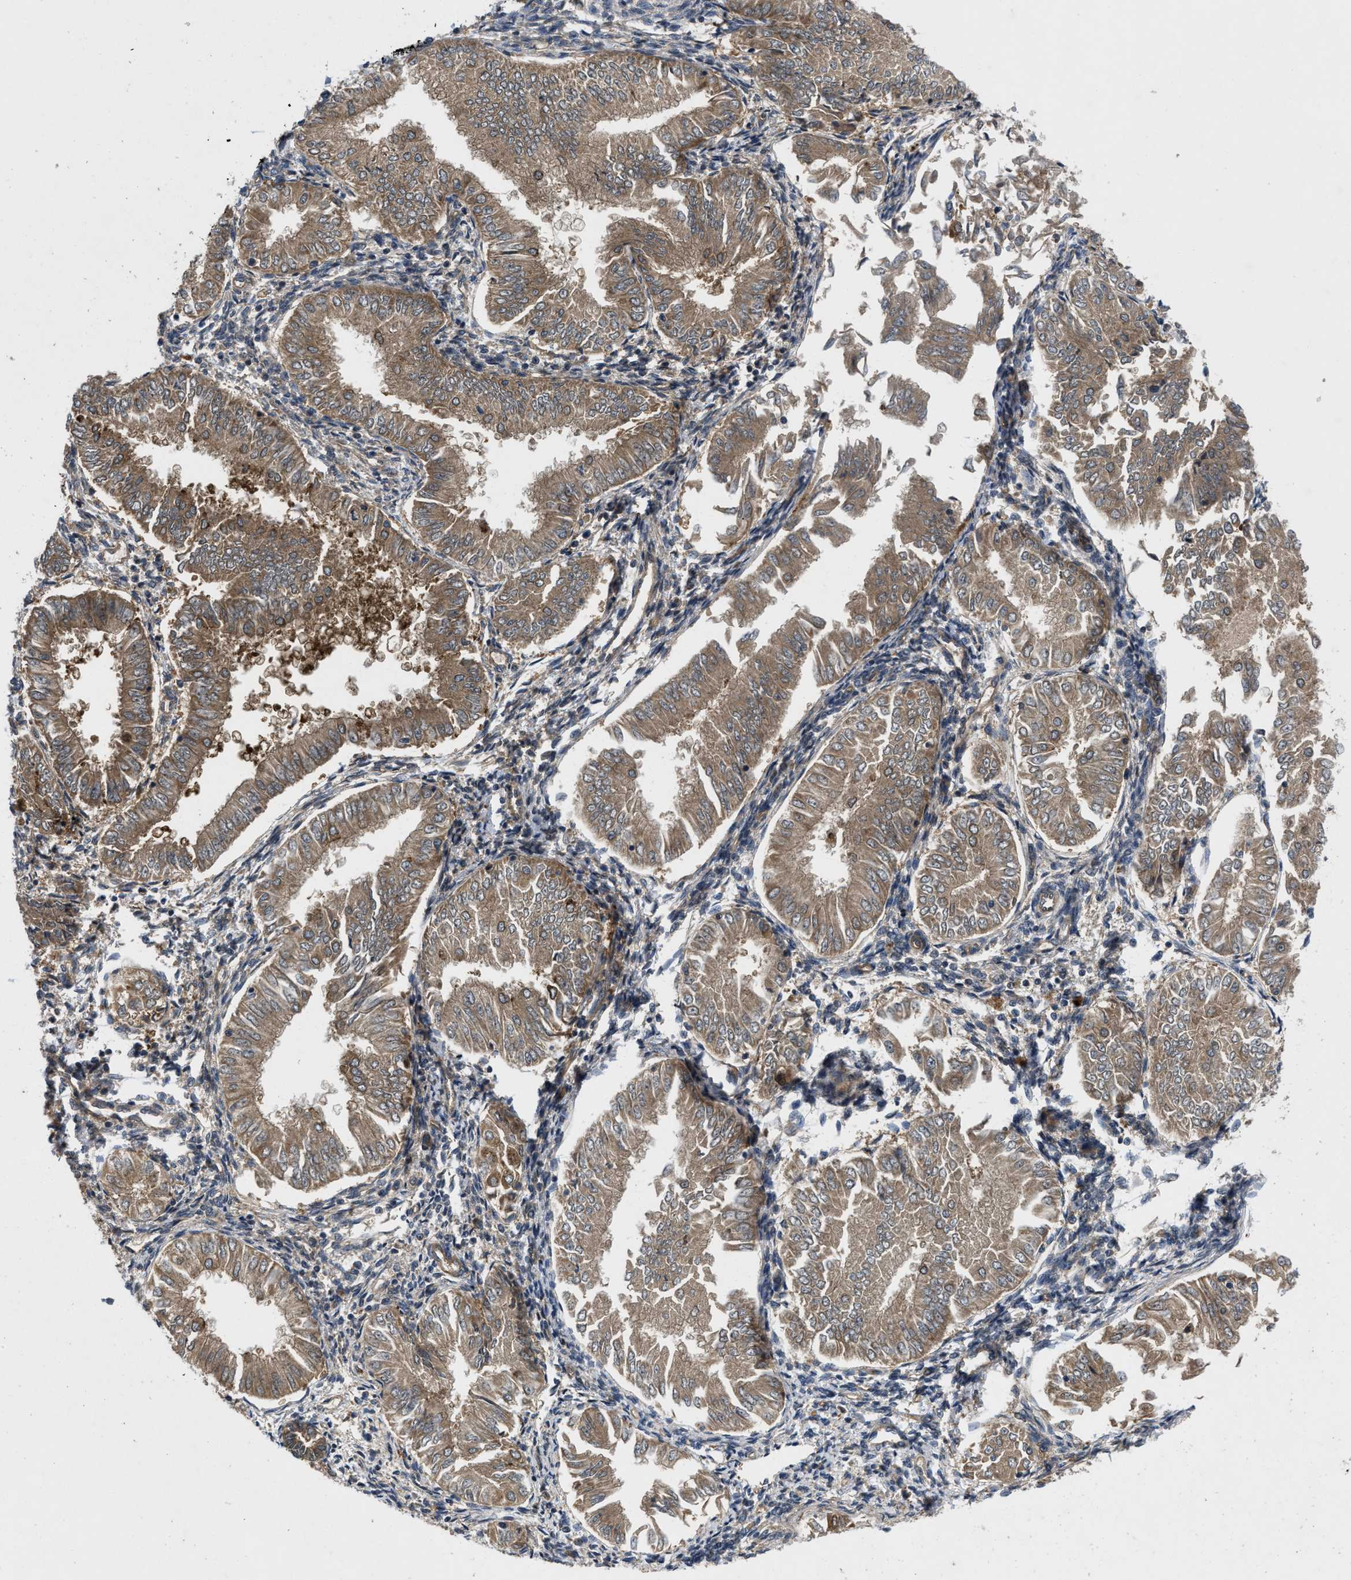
{"staining": {"intensity": "moderate", "quantity": ">75%", "location": "cytoplasmic/membranous"}, "tissue": "endometrial cancer", "cell_type": "Tumor cells", "image_type": "cancer", "snomed": [{"axis": "morphology", "description": "Adenocarcinoma, NOS"}, {"axis": "topography", "description": "Endometrium"}], "caption": "Immunohistochemical staining of human endometrial cancer demonstrates moderate cytoplasmic/membranous protein expression in approximately >75% of tumor cells.", "gene": "HSPA12B", "patient": {"sex": "female", "age": 53}}